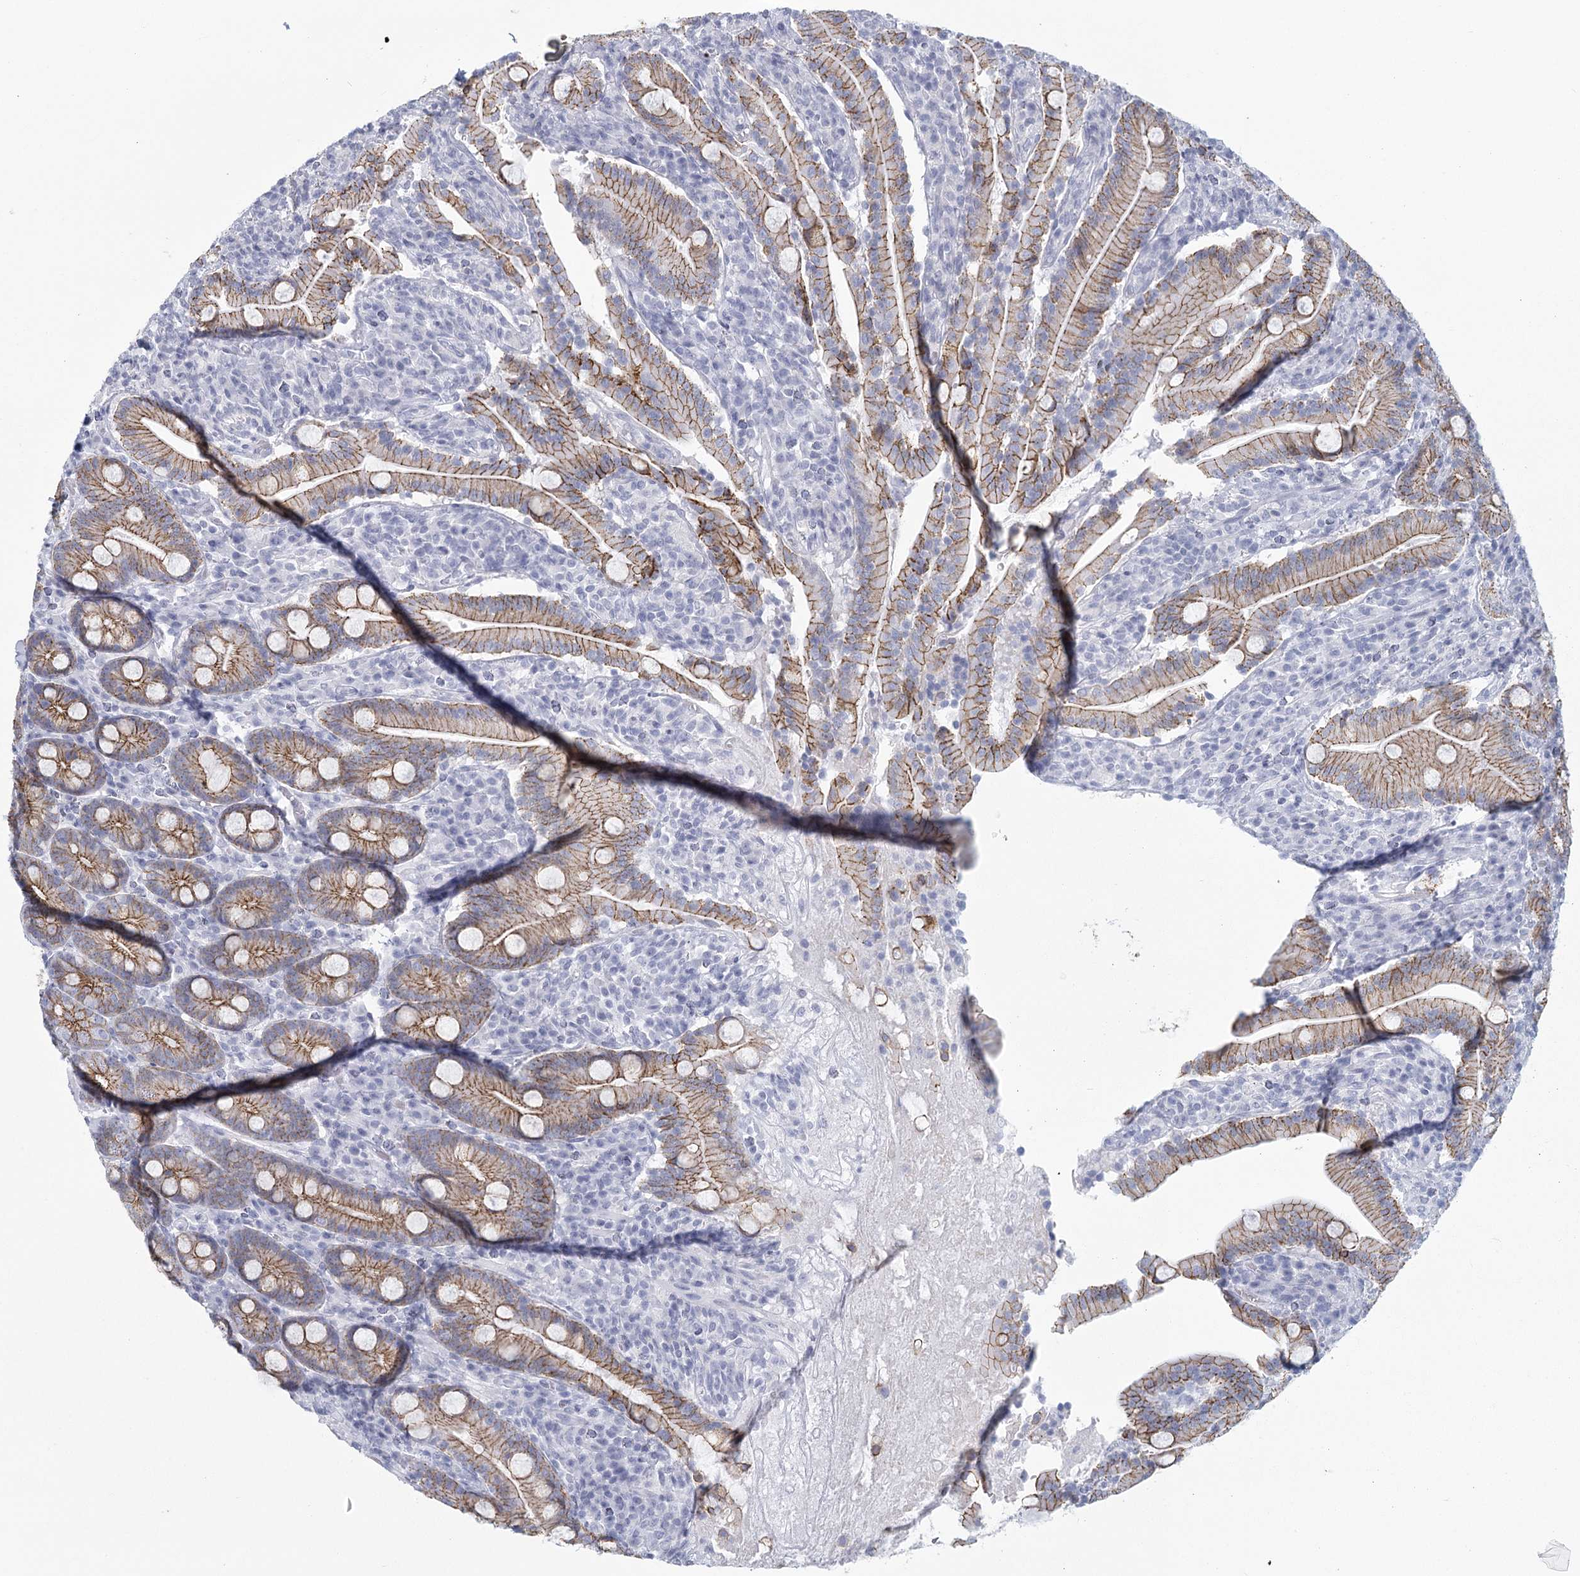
{"staining": {"intensity": "moderate", "quantity": ">75%", "location": "cytoplasmic/membranous"}, "tissue": "duodenum", "cell_type": "Glandular cells", "image_type": "normal", "snomed": [{"axis": "morphology", "description": "Normal tissue, NOS"}, {"axis": "topography", "description": "Duodenum"}], "caption": "Glandular cells exhibit medium levels of moderate cytoplasmic/membranous staining in approximately >75% of cells in unremarkable duodenum.", "gene": "WNT8B", "patient": {"sex": "male", "age": 35}}